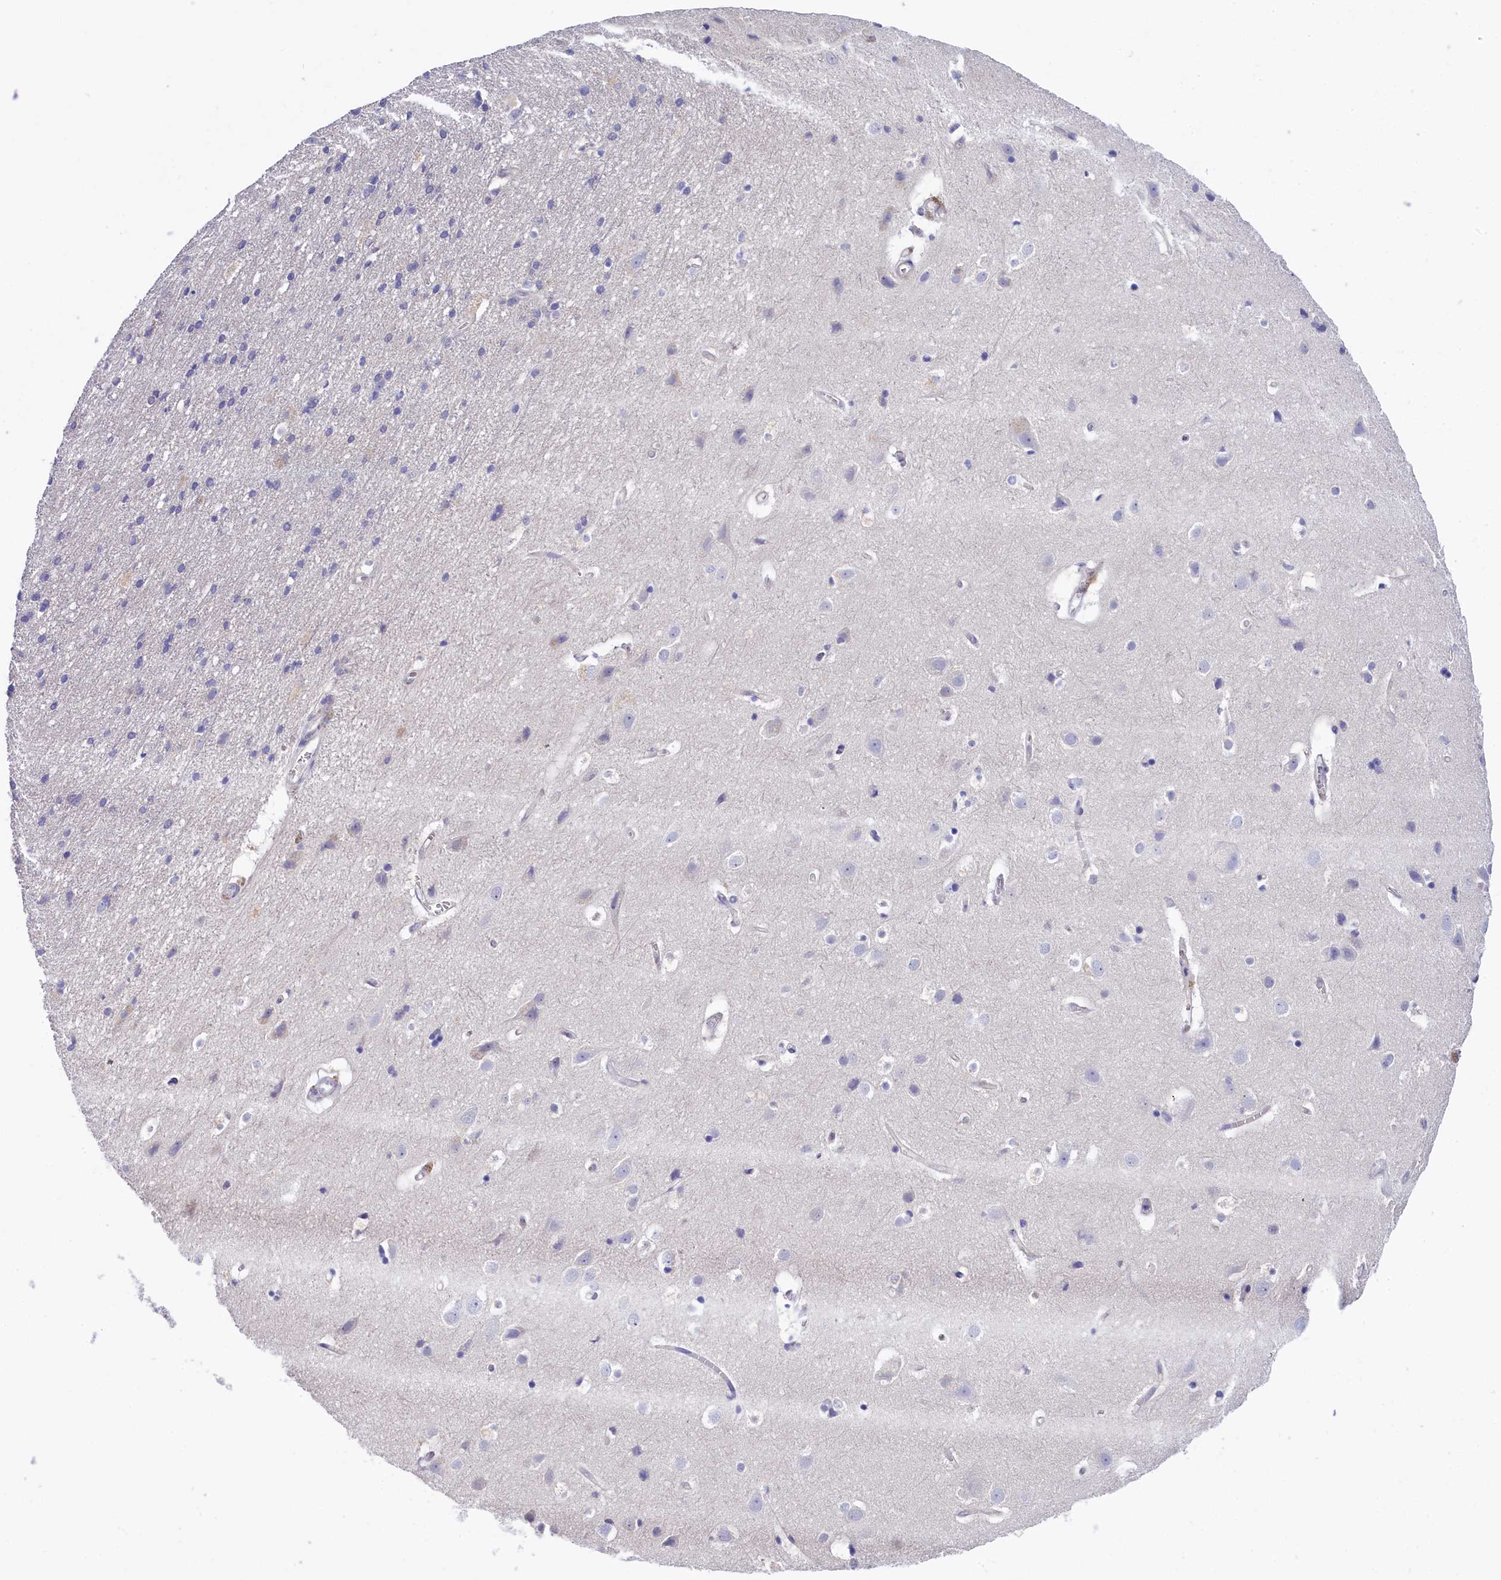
{"staining": {"intensity": "negative", "quantity": "none", "location": "none"}, "tissue": "cerebral cortex", "cell_type": "Endothelial cells", "image_type": "normal", "snomed": [{"axis": "morphology", "description": "Normal tissue, NOS"}, {"axis": "topography", "description": "Cerebral cortex"}], "caption": "Histopathology image shows no significant protein expression in endothelial cells of benign cerebral cortex. (DAB immunohistochemistry with hematoxylin counter stain).", "gene": "C11orf54", "patient": {"sex": "male", "age": 54}}